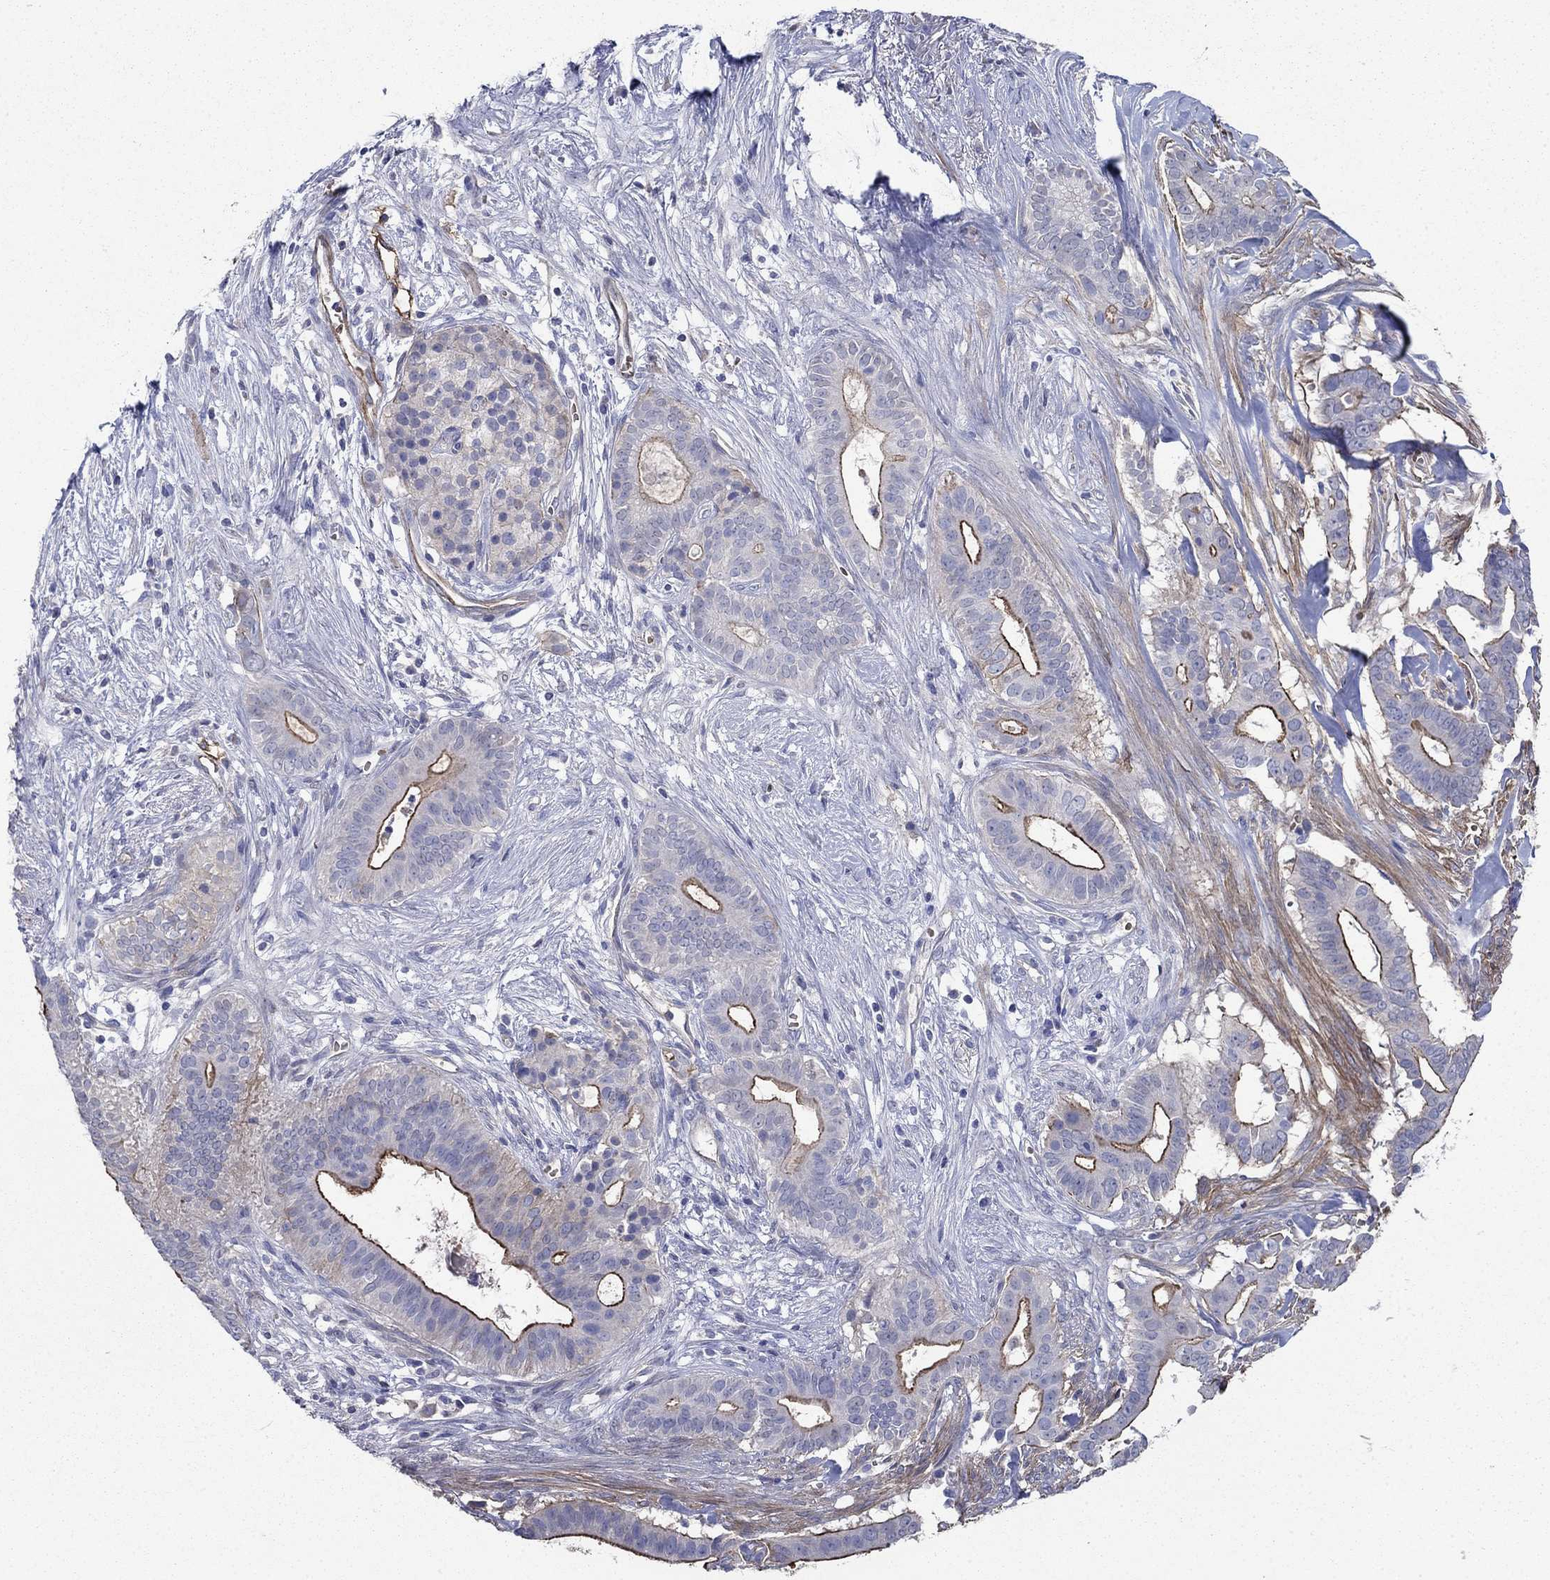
{"staining": {"intensity": "strong", "quantity": "<25%", "location": "cytoplasmic/membranous"}, "tissue": "pancreatic cancer", "cell_type": "Tumor cells", "image_type": "cancer", "snomed": [{"axis": "morphology", "description": "Adenocarcinoma, NOS"}, {"axis": "topography", "description": "Pancreas"}], "caption": "Pancreatic cancer stained with immunohistochemistry (IHC) shows strong cytoplasmic/membranous positivity in approximately <25% of tumor cells.", "gene": "FLNC", "patient": {"sex": "male", "age": 61}}